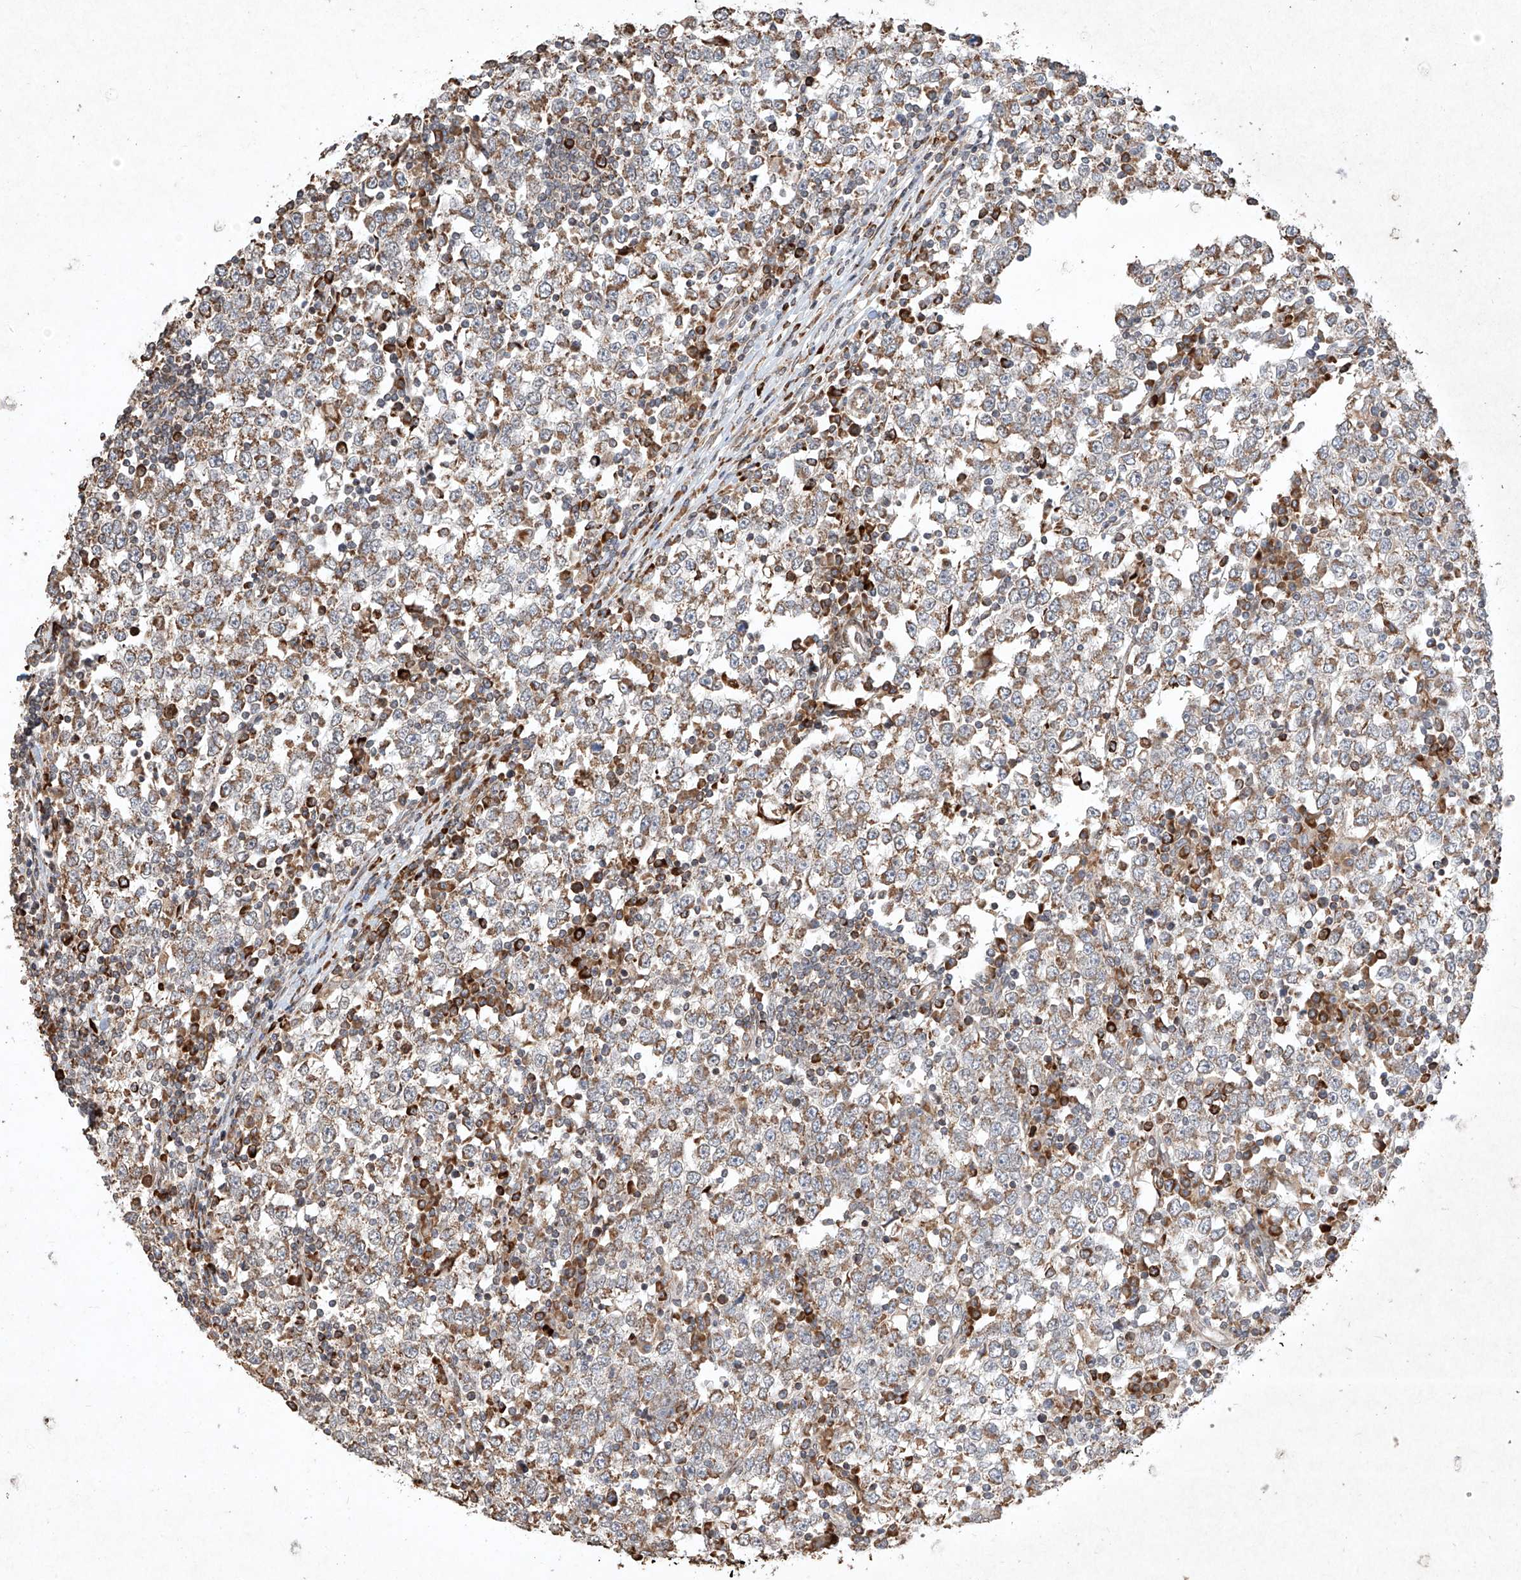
{"staining": {"intensity": "moderate", "quantity": ">75%", "location": "cytoplasmic/membranous"}, "tissue": "testis cancer", "cell_type": "Tumor cells", "image_type": "cancer", "snomed": [{"axis": "morphology", "description": "Seminoma, NOS"}, {"axis": "topography", "description": "Testis"}], "caption": "Human testis seminoma stained for a protein (brown) demonstrates moderate cytoplasmic/membranous positive staining in about >75% of tumor cells.", "gene": "SEMA3B", "patient": {"sex": "male", "age": 65}}